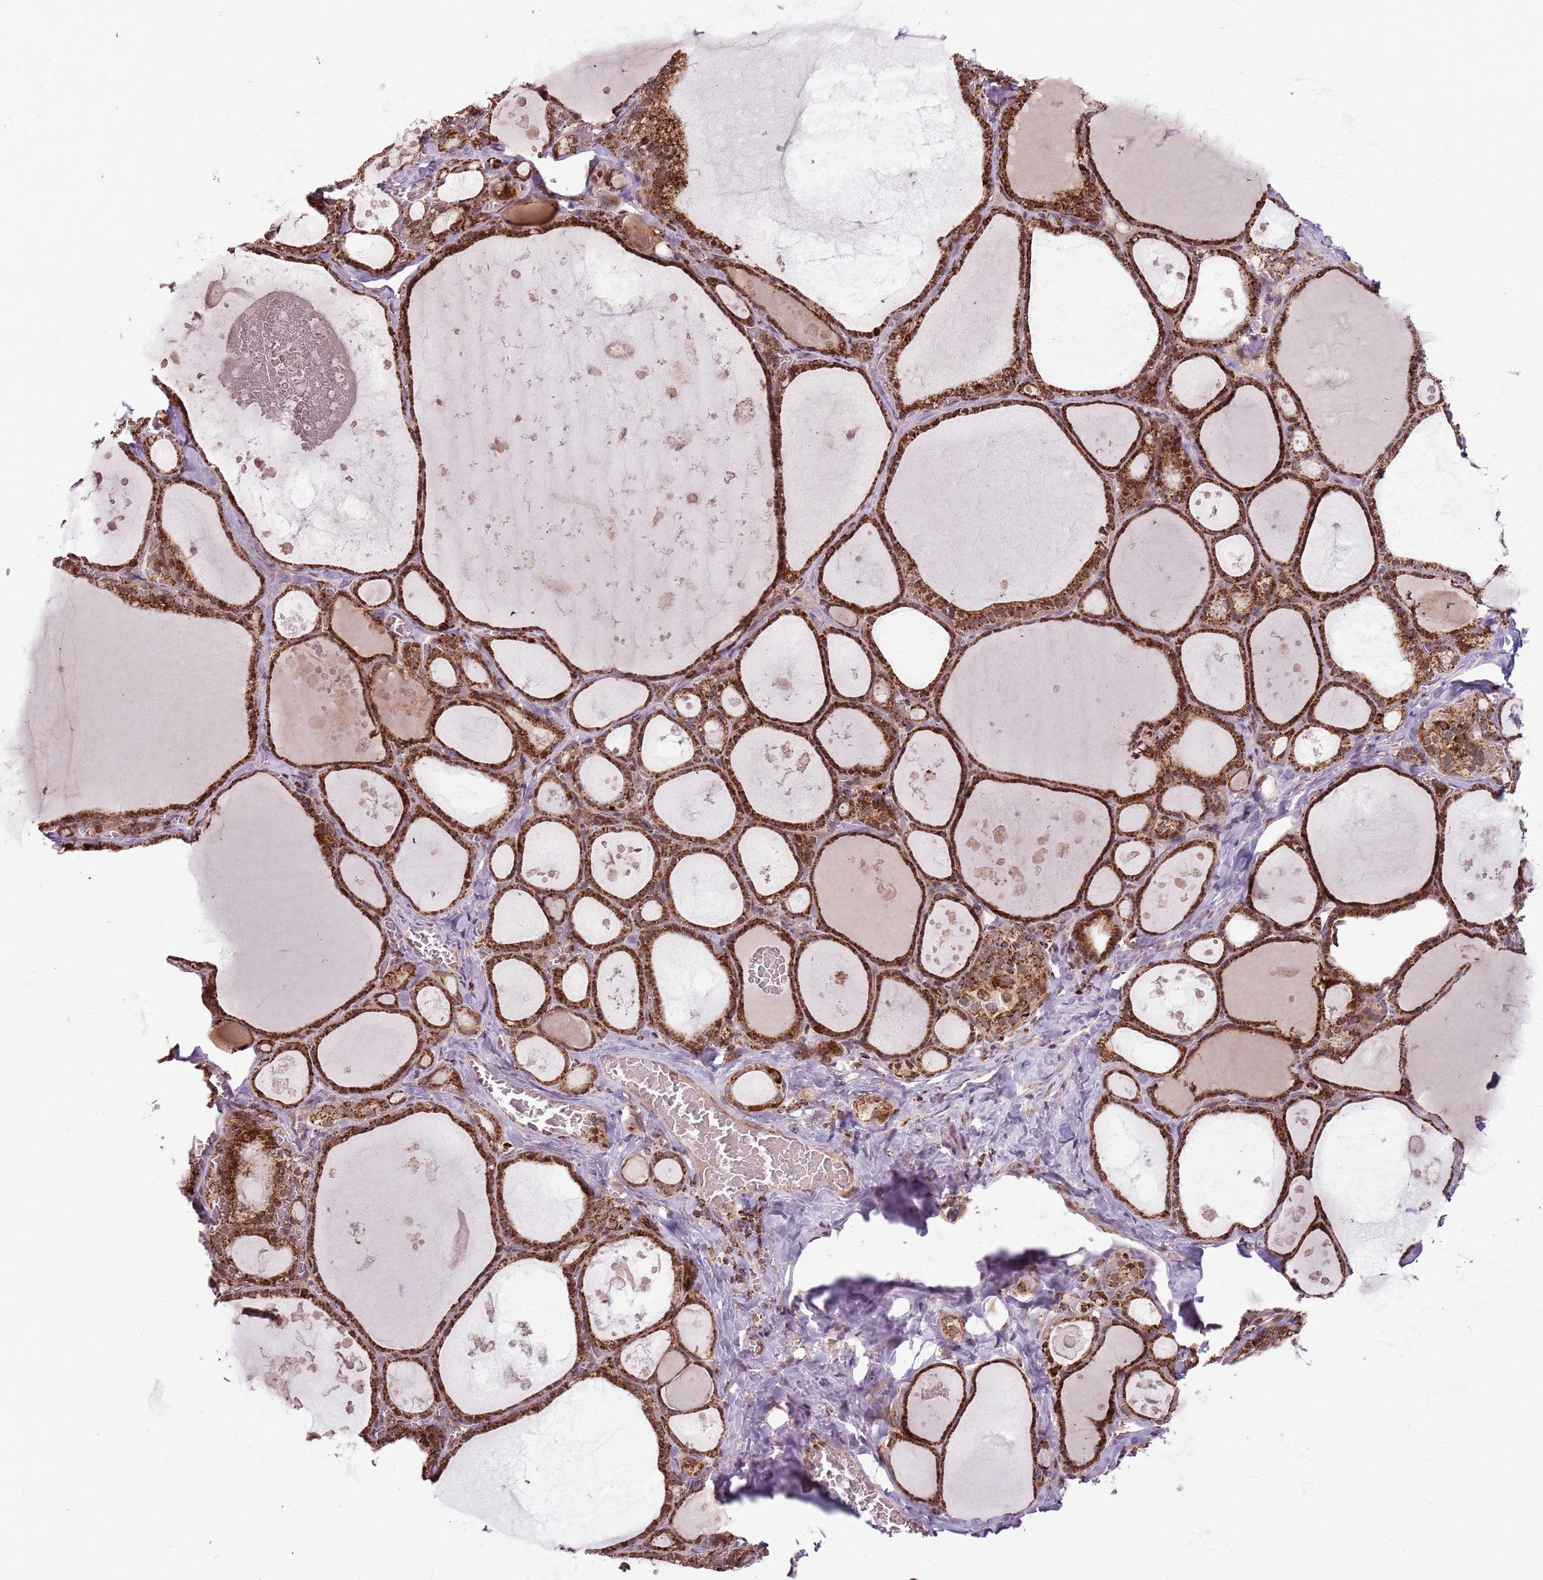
{"staining": {"intensity": "strong", "quantity": ">75%", "location": "cytoplasmic/membranous"}, "tissue": "thyroid gland", "cell_type": "Glandular cells", "image_type": "normal", "snomed": [{"axis": "morphology", "description": "Normal tissue, NOS"}, {"axis": "topography", "description": "Thyroid gland"}], "caption": "A high amount of strong cytoplasmic/membranous positivity is identified in about >75% of glandular cells in unremarkable thyroid gland. (DAB (3,3'-diaminobenzidine) IHC with brightfield microscopy, high magnification).", "gene": "ULK3", "patient": {"sex": "male", "age": 56}}